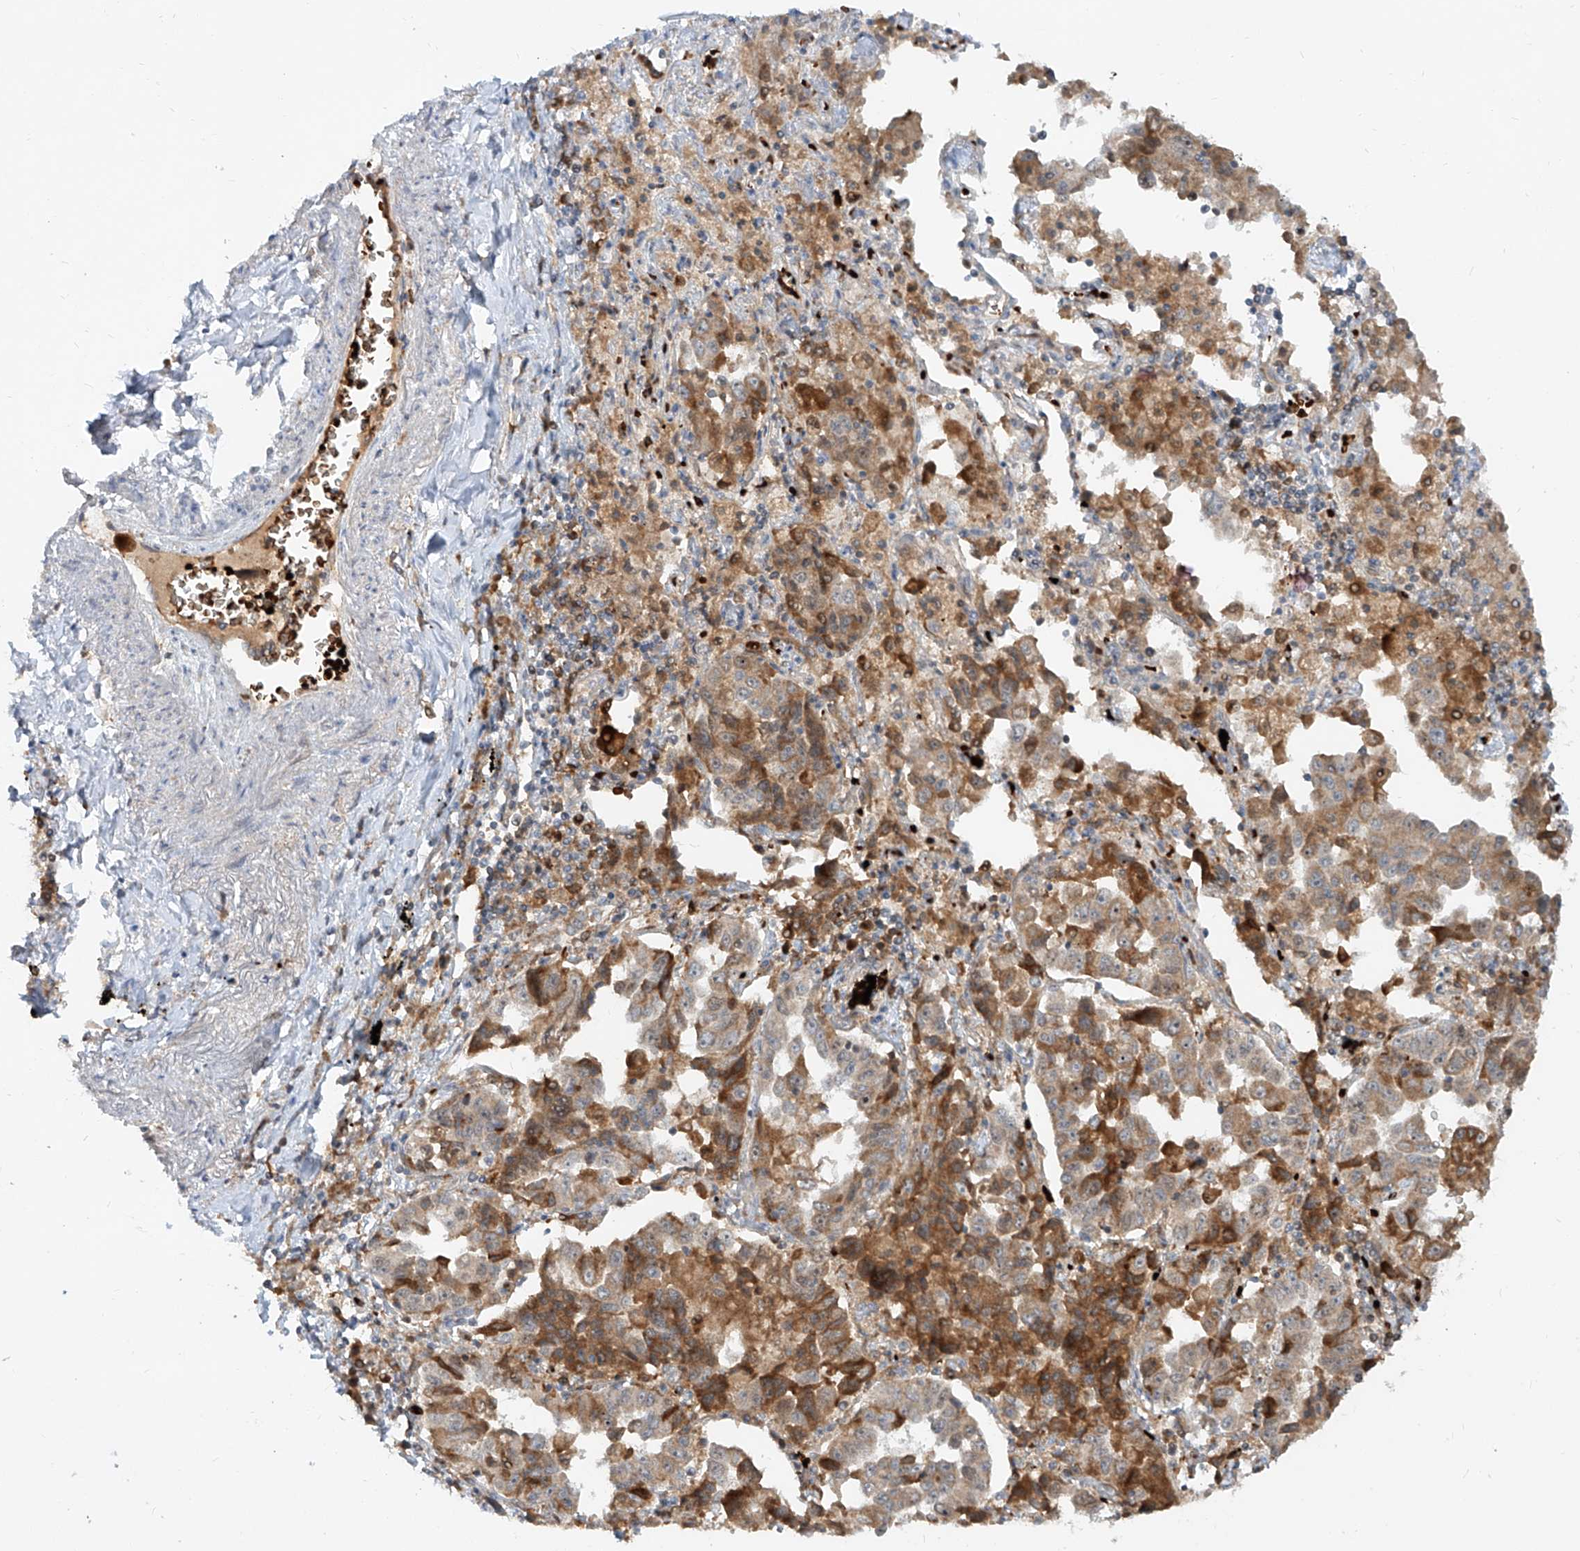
{"staining": {"intensity": "weak", "quantity": "<25%", "location": "cytoplasmic/membranous"}, "tissue": "lung cancer", "cell_type": "Tumor cells", "image_type": "cancer", "snomed": [{"axis": "morphology", "description": "Adenocarcinoma, NOS"}, {"axis": "topography", "description": "Lung"}], "caption": "Immunohistochemistry image of neoplastic tissue: lung cancer (adenocarcinoma) stained with DAB reveals no significant protein staining in tumor cells.", "gene": "FGD2", "patient": {"sex": "female", "age": 51}}